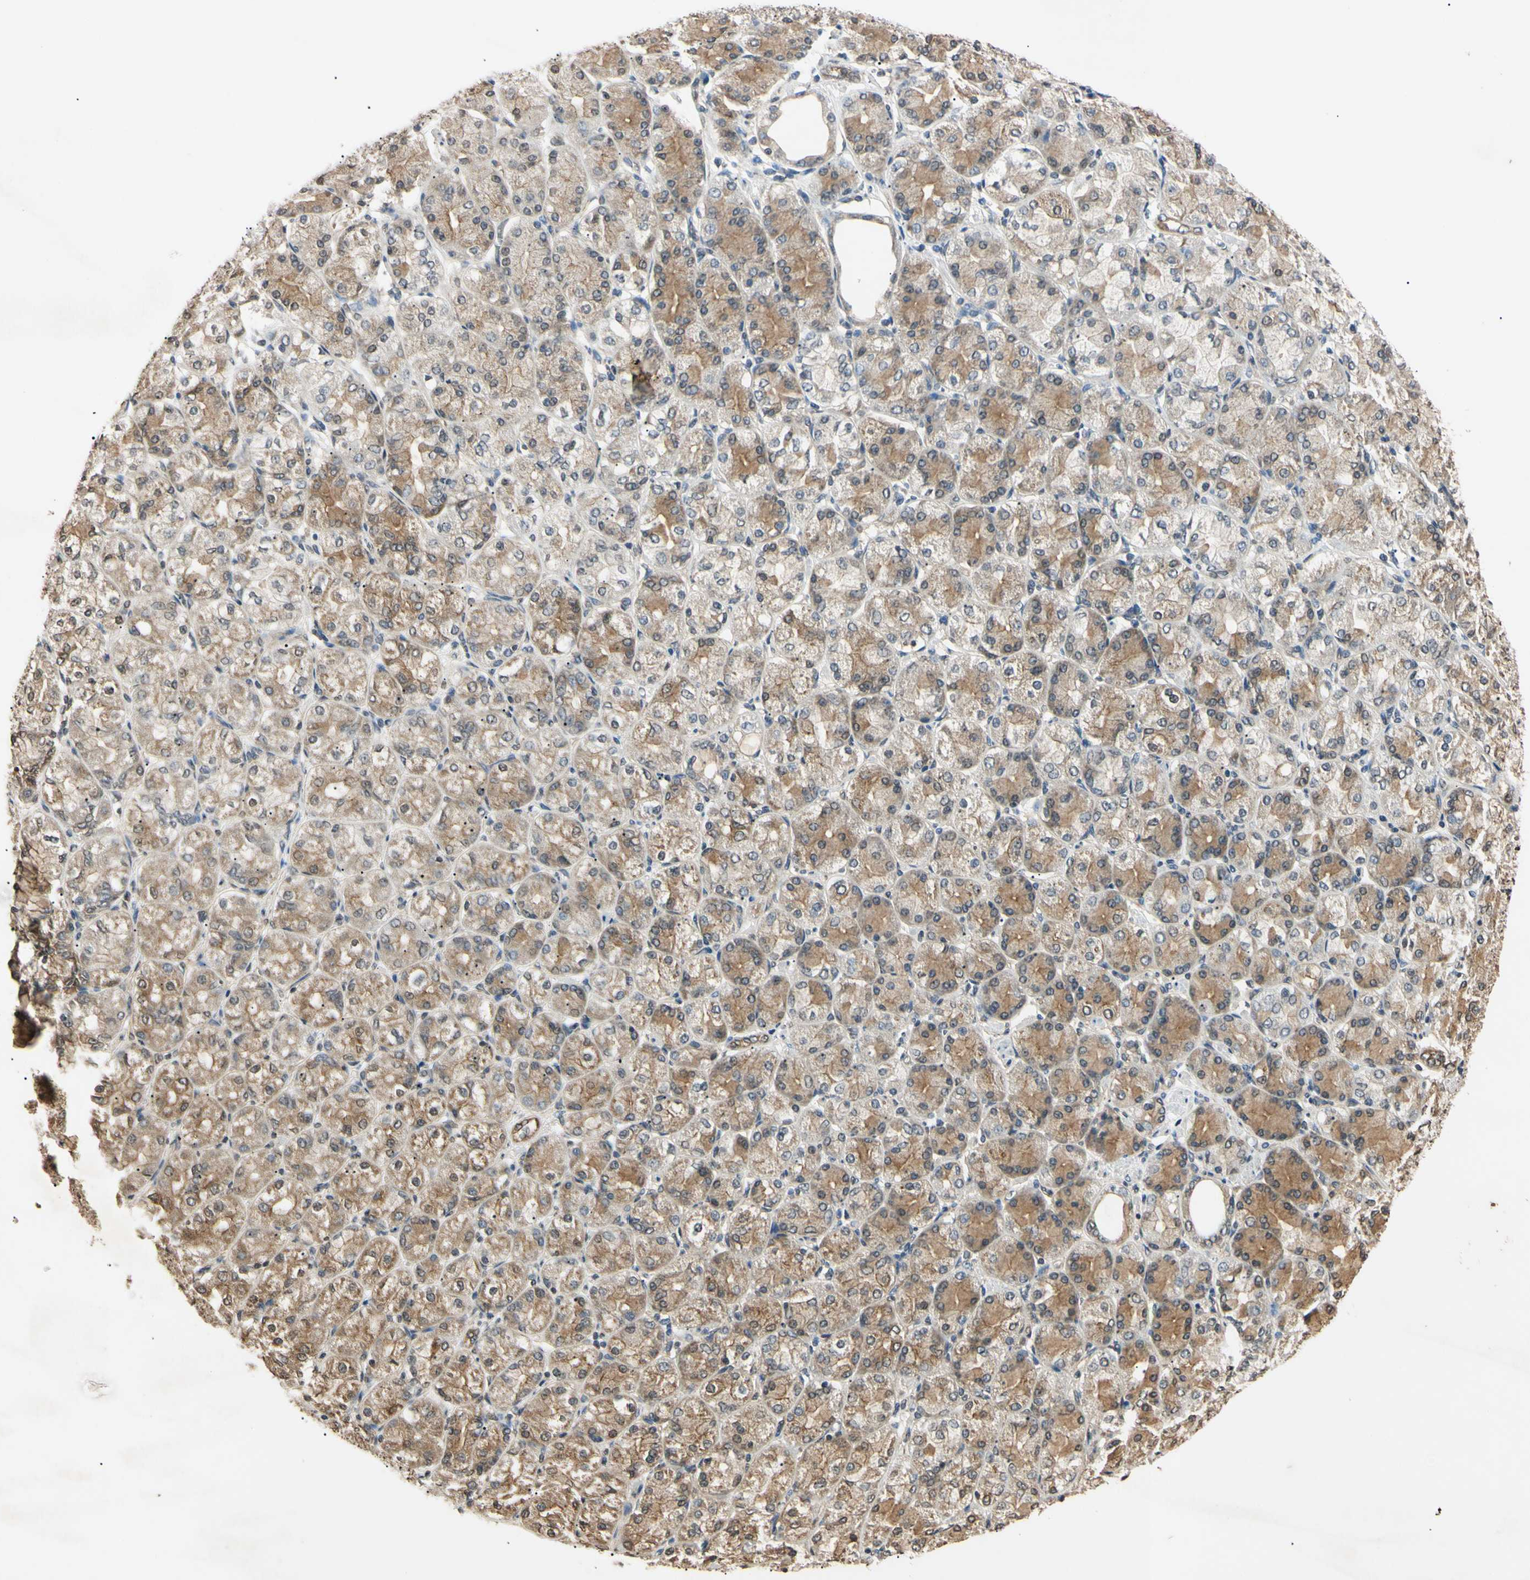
{"staining": {"intensity": "moderate", "quantity": "25%-75%", "location": "cytoplasmic/membranous"}, "tissue": "stomach cancer", "cell_type": "Tumor cells", "image_type": "cancer", "snomed": [{"axis": "morphology", "description": "Normal tissue, NOS"}, {"axis": "morphology", "description": "Adenocarcinoma, NOS"}, {"axis": "morphology", "description": "Adenocarcinoma, High grade"}, {"axis": "topography", "description": "Stomach, upper"}, {"axis": "topography", "description": "Stomach"}], "caption": "Tumor cells demonstrate medium levels of moderate cytoplasmic/membranous expression in approximately 25%-75% of cells in human stomach cancer.", "gene": "EPN1", "patient": {"sex": "female", "age": 65}}